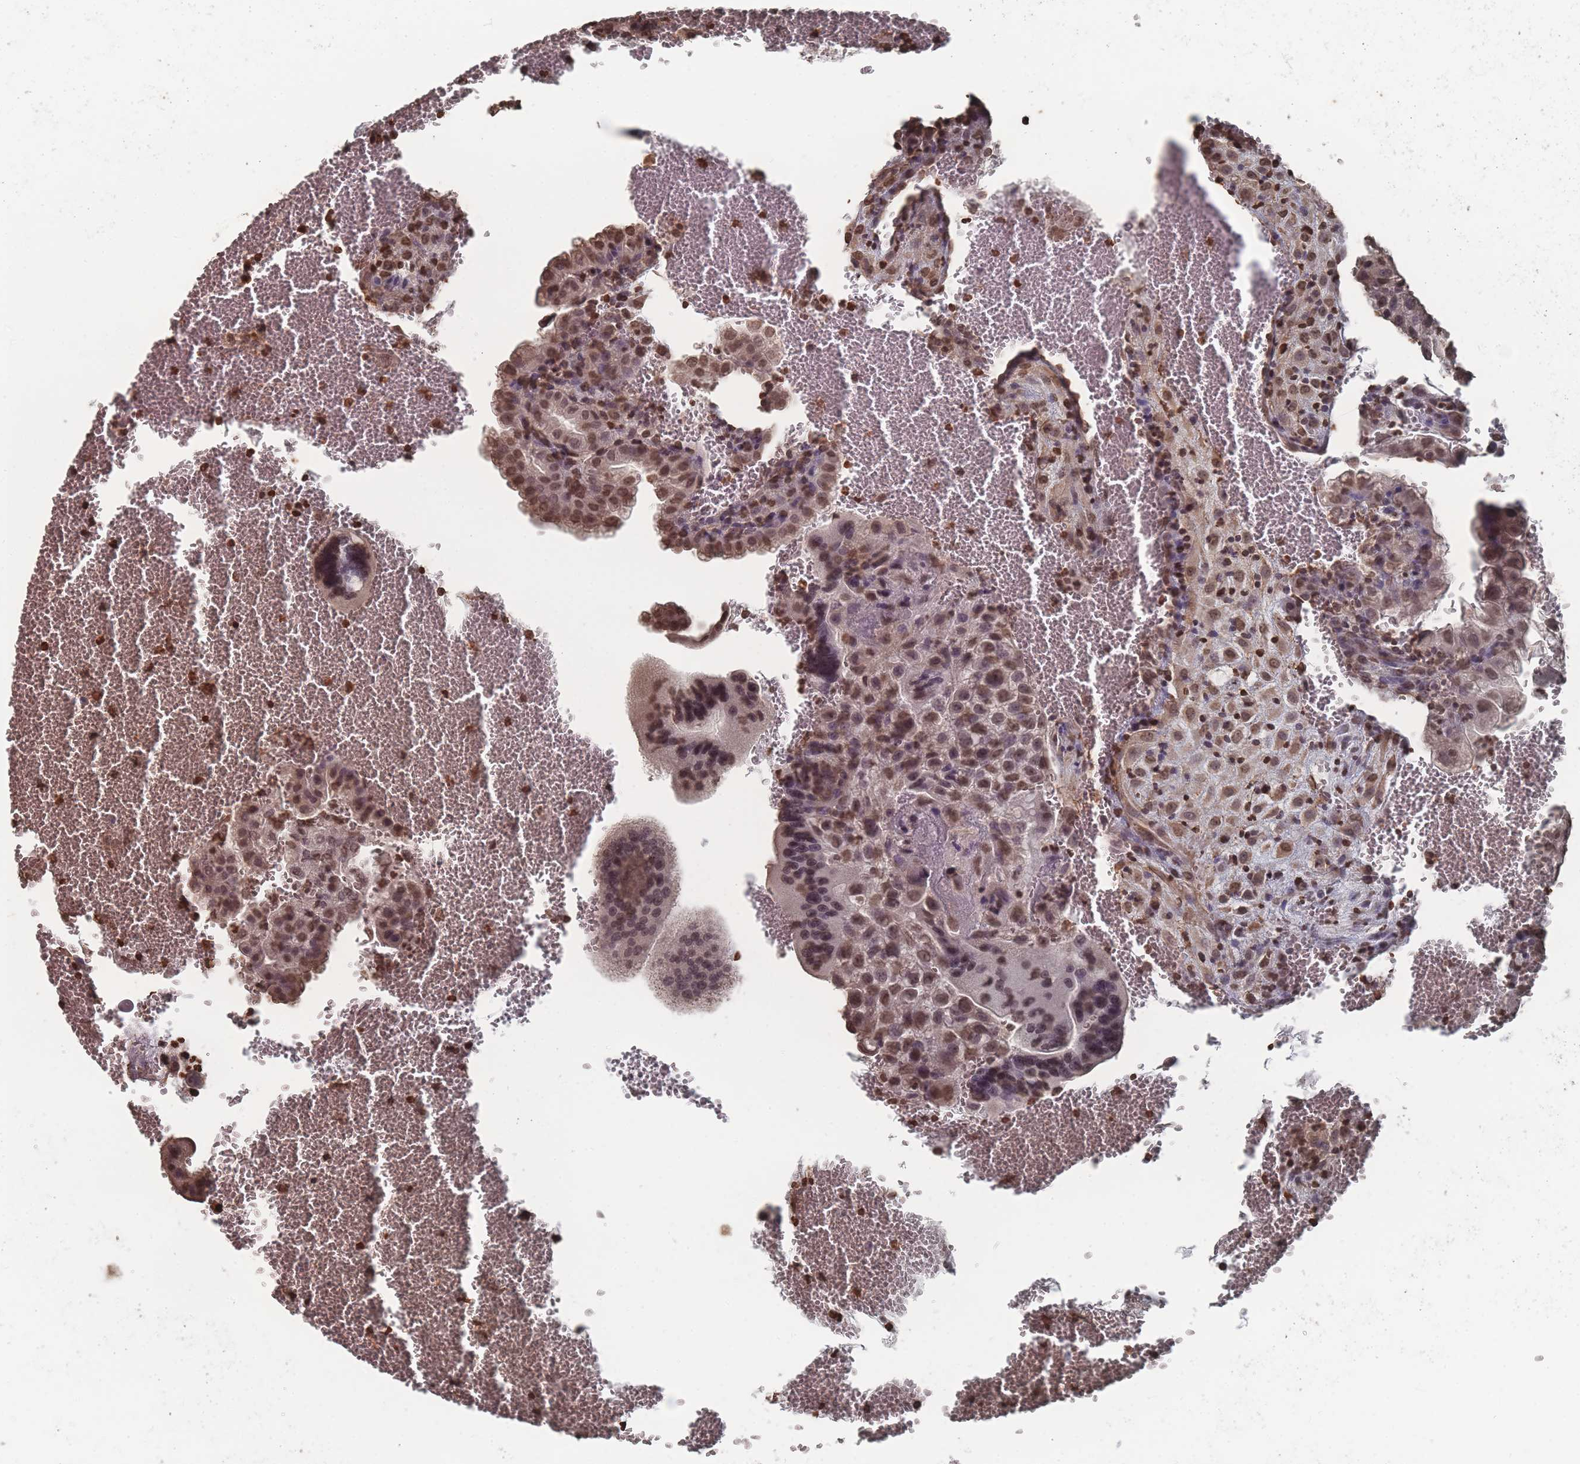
{"staining": {"intensity": "moderate", "quantity": ">75%", "location": "cytoplasmic/membranous,nuclear"}, "tissue": "placenta", "cell_type": "Decidual cells", "image_type": "normal", "snomed": [{"axis": "morphology", "description": "Normal tissue, NOS"}, {"axis": "topography", "description": "Placenta"}], "caption": "Placenta stained with DAB immunohistochemistry exhibits medium levels of moderate cytoplasmic/membranous,nuclear expression in approximately >75% of decidual cells.", "gene": "PLEKHG5", "patient": {"sex": "female", "age": 35}}